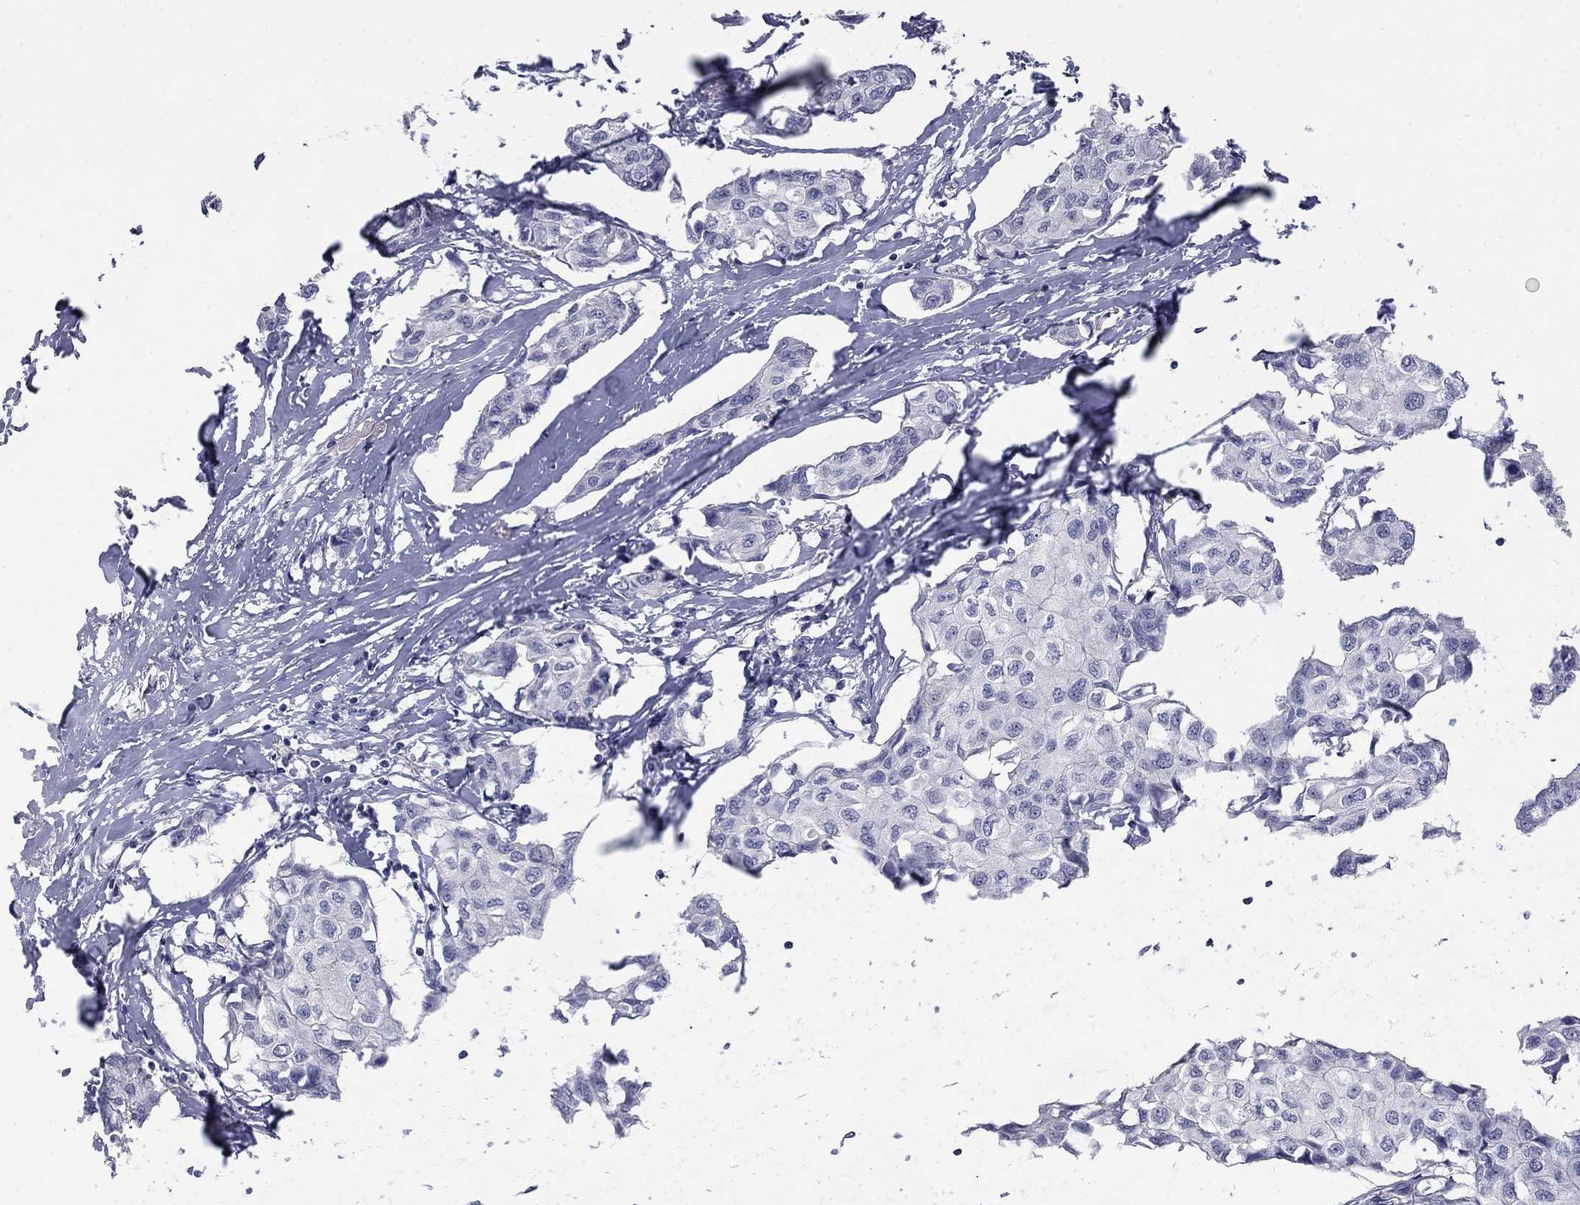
{"staining": {"intensity": "negative", "quantity": "none", "location": "none"}, "tissue": "breast cancer", "cell_type": "Tumor cells", "image_type": "cancer", "snomed": [{"axis": "morphology", "description": "Duct carcinoma"}, {"axis": "topography", "description": "Breast"}], "caption": "Protein analysis of breast intraductal carcinoma displays no significant positivity in tumor cells.", "gene": "ELAVL4", "patient": {"sex": "female", "age": 80}}